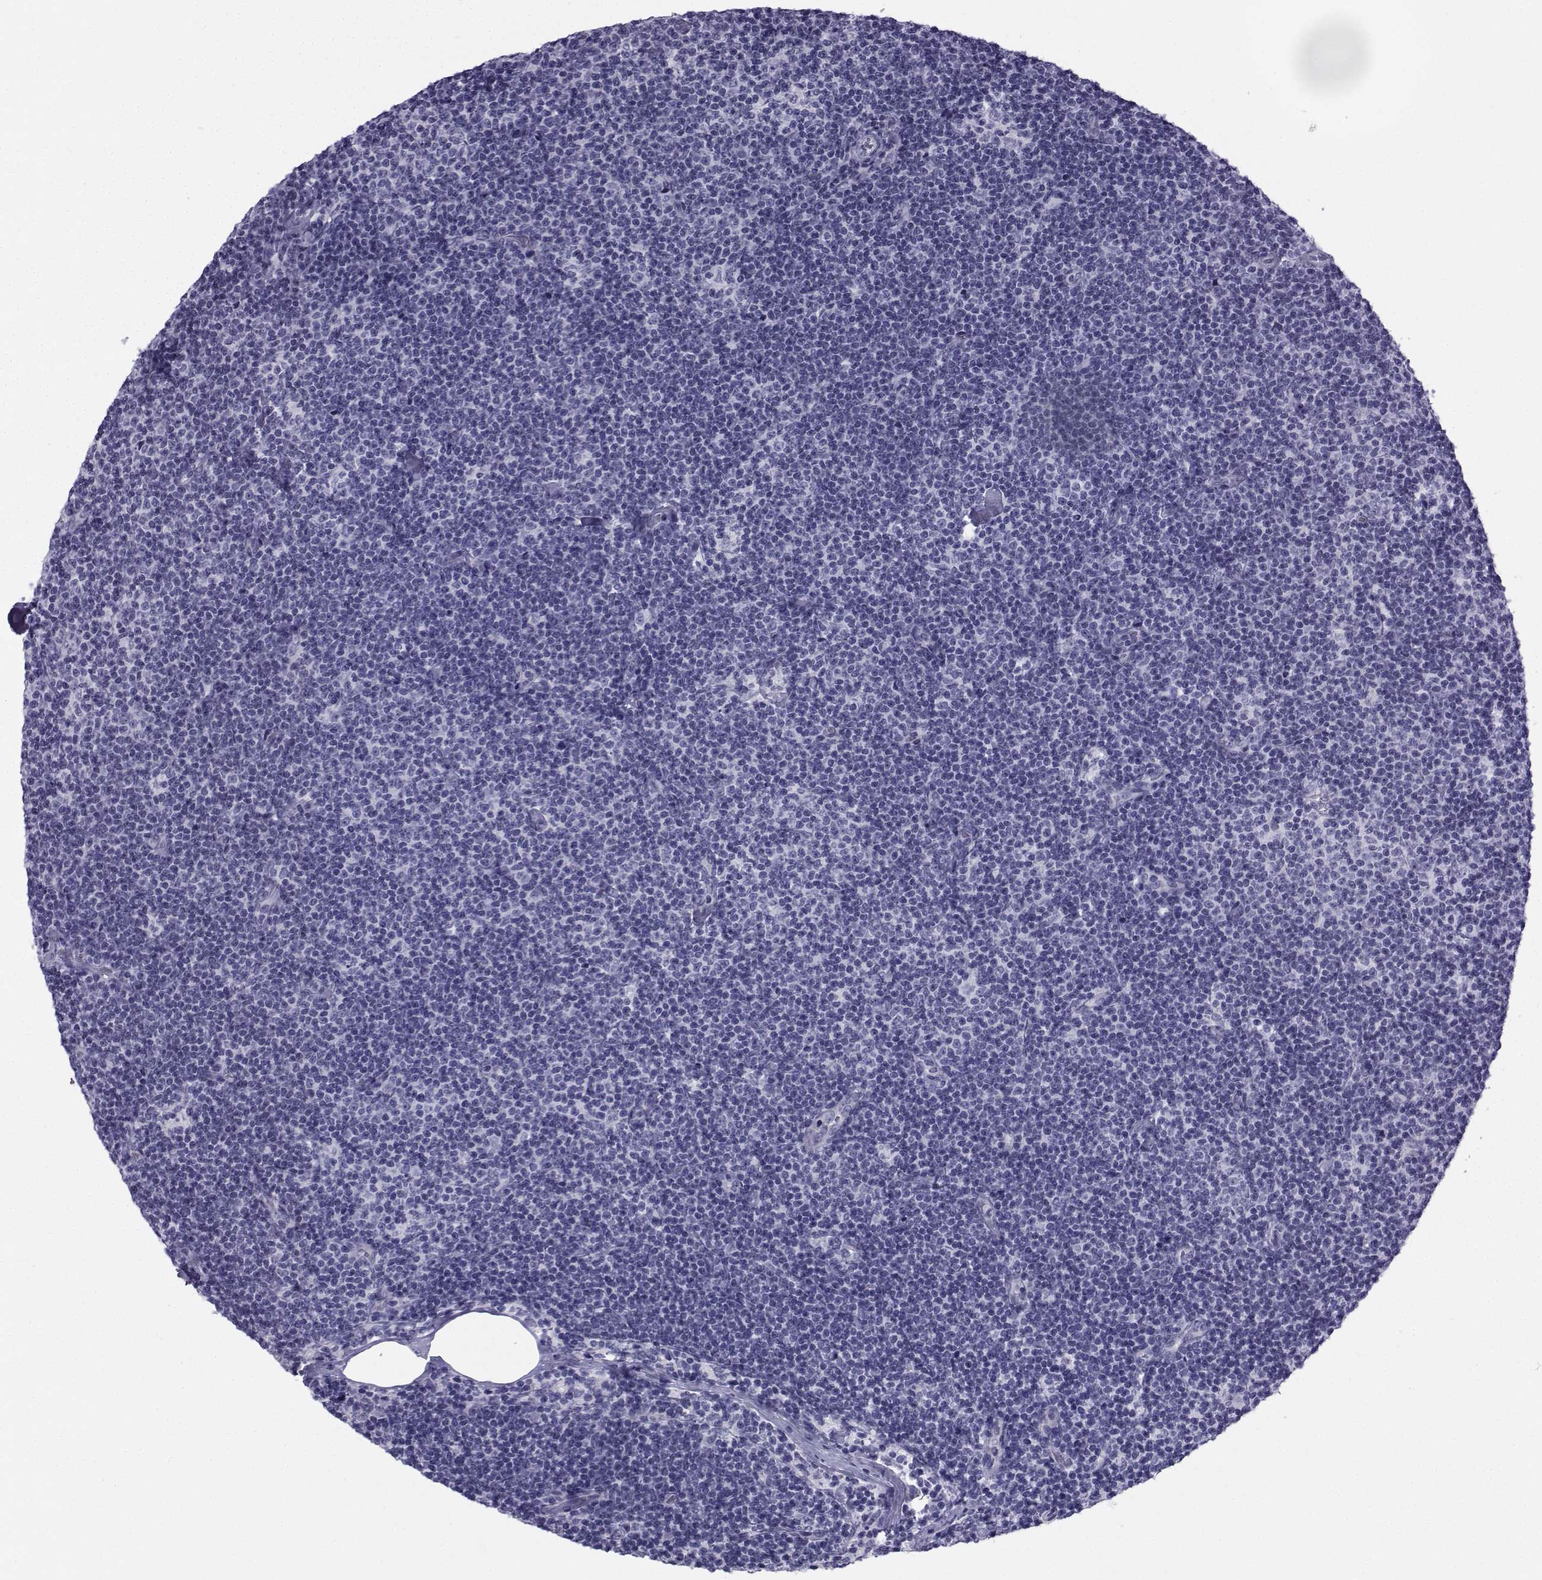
{"staining": {"intensity": "negative", "quantity": "none", "location": "none"}, "tissue": "lymphoma", "cell_type": "Tumor cells", "image_type": "cancer", "snomed": [{"axis": "morphology", "description": "Malignant lymphoma, non-Hodgkin's type, Low grade"}, {"axis": "topography", "description": "Lymph node"}], "caption": "An immunohistochemistry histopathology image of lymphoma is shown. There is no staining in tumor cells of lymphoma.", "gene": "SPANXD", "patient": {"sex": "male", "age": 81}}